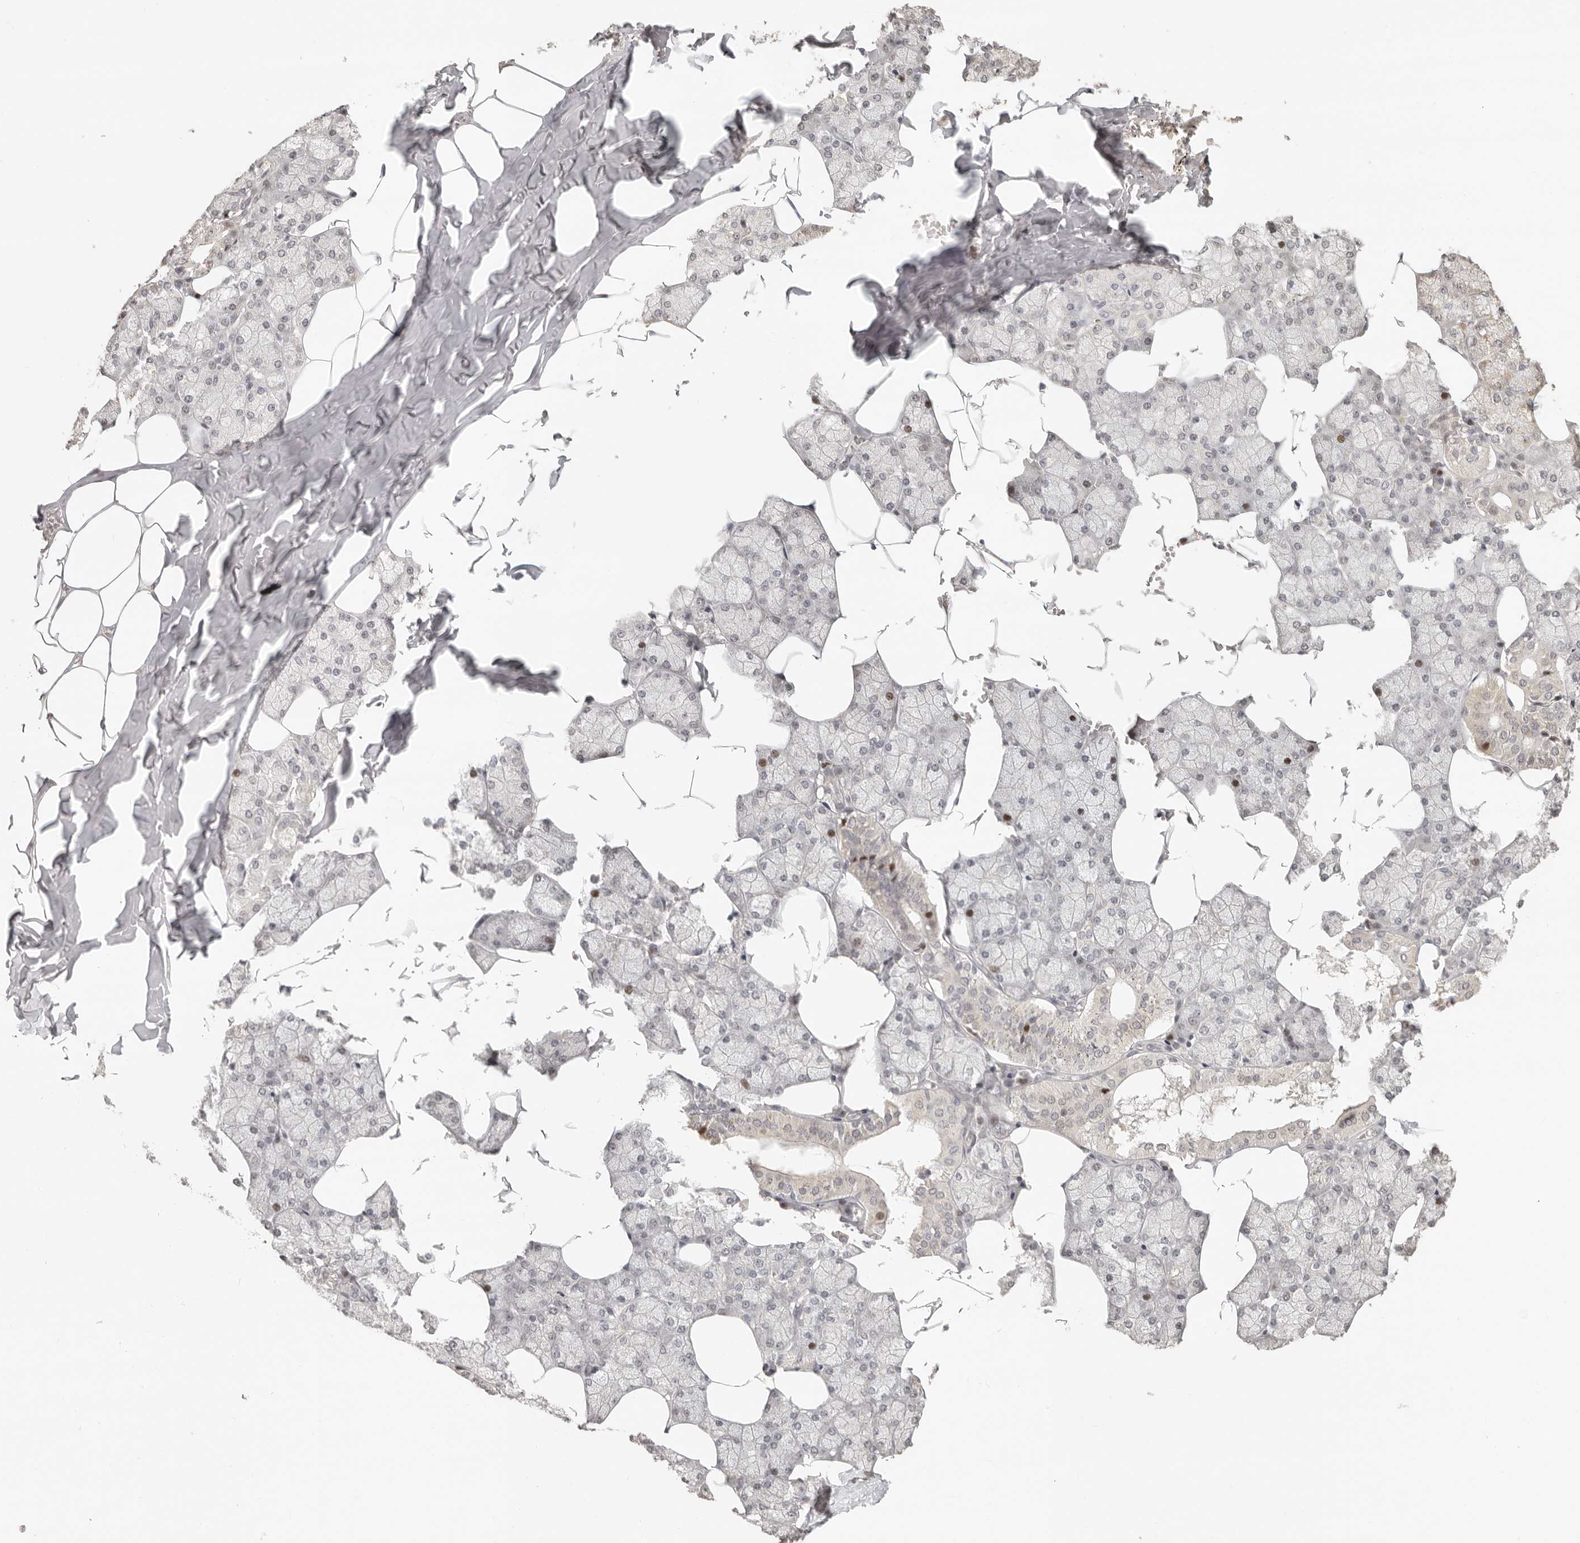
{"staining": {"intensity": "moderate", "quantity": "25%-75%", "location": "nuclear"}, "tissue": "salivary gland", "cell_type": "Glandular cells", "image_type": "normal", "snomed": [{"axis": "morphology", "description": "Normal tissue, NOS"}, {"axis": "topography", "description": "Salivary gland"}], "caption": "Immunohistochemistry micrograph of normal salivary gland: human salivary gland stained using immunohistochemistry (IHC) shows medium levels of moderate protein expression localized specifically in the nuclear of glandular cells, appearing as a nuclear brown color.", "gene": "GPBP1L1", "patient": {"sex": "male", "age": 62}}